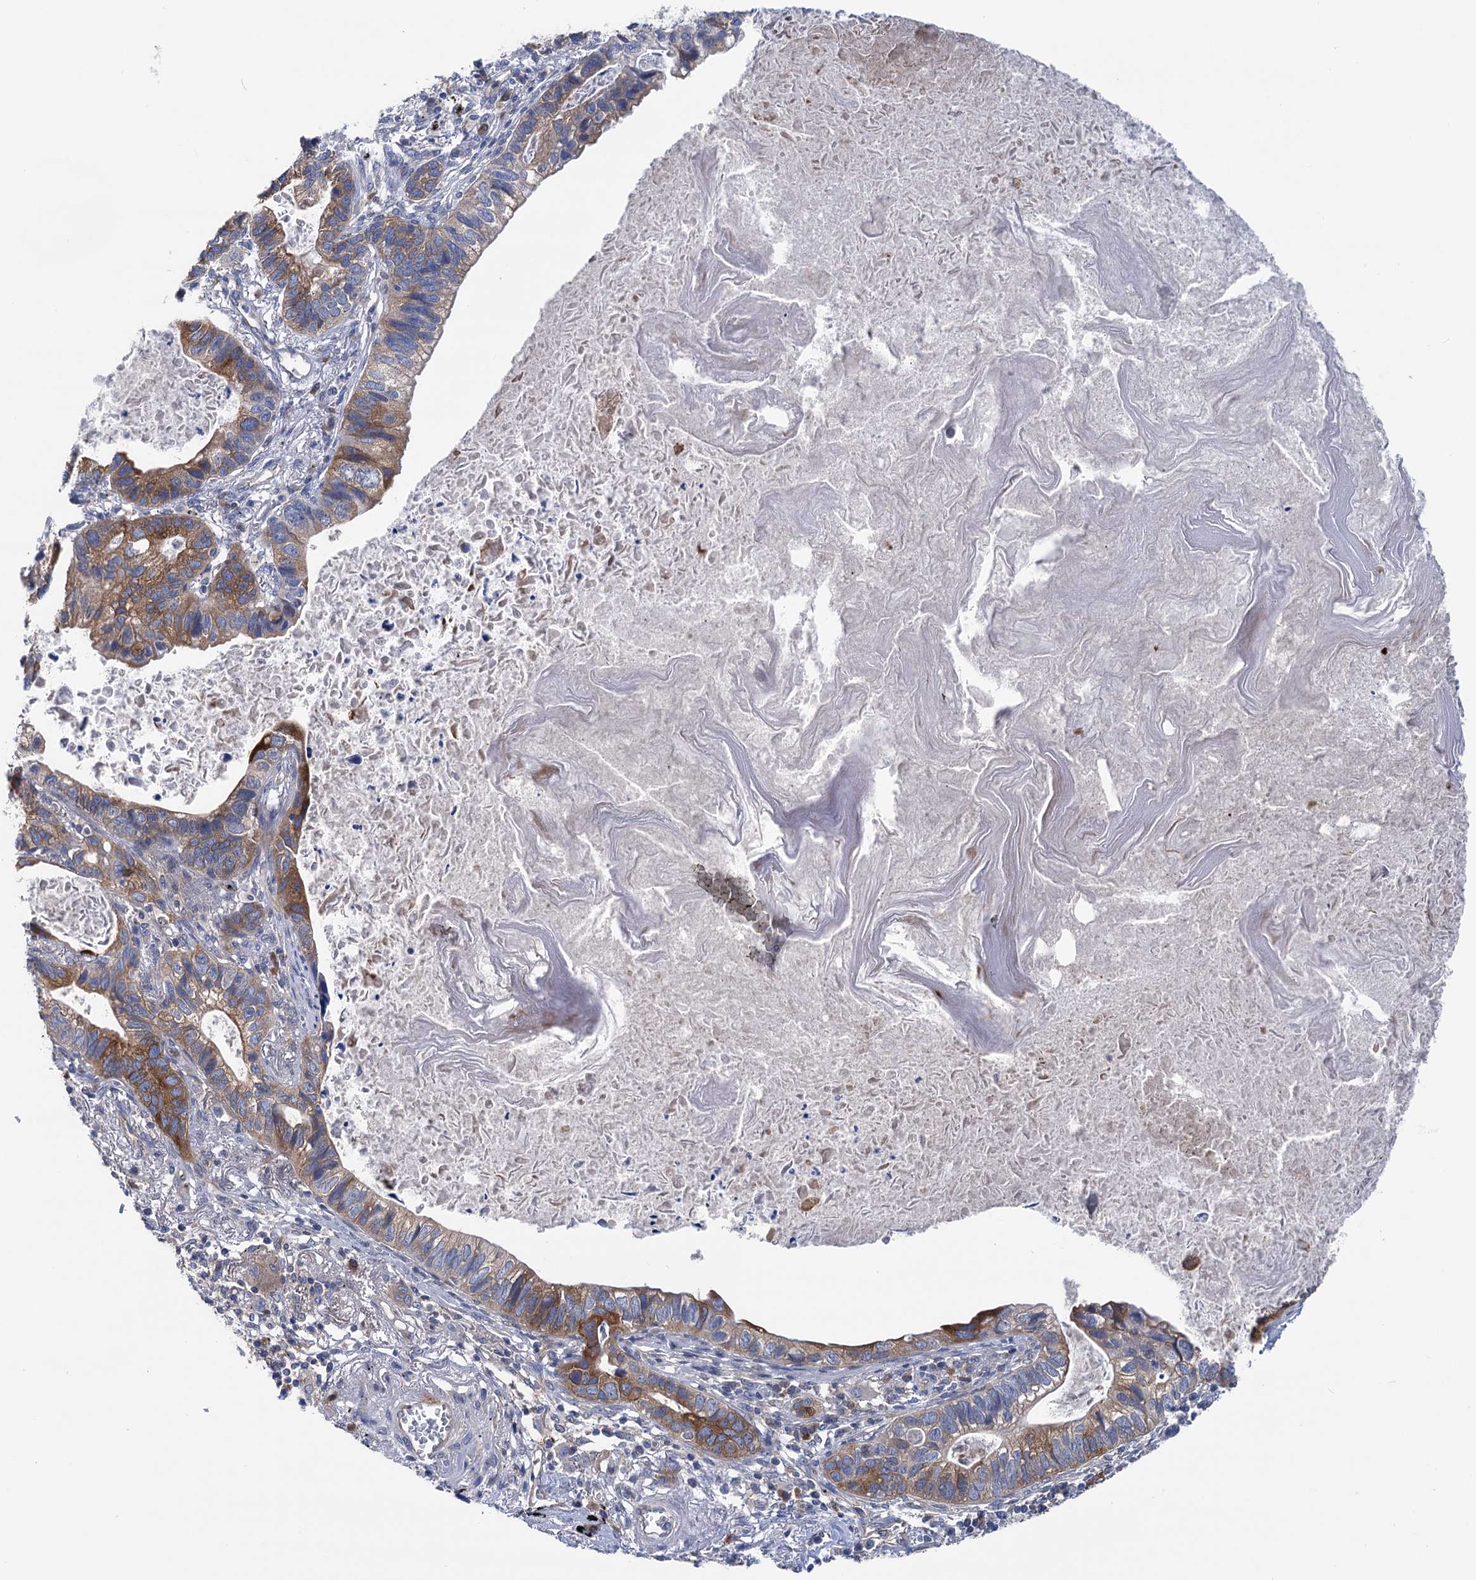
{"staining": {"intensity": "strong", "quantity": "25%-75%", "location": "cytoplasmic/membranous"}, "tissue": "lung cancer", "cell_type": "Tumor cells", "image_type": "cancer", "snomed": [{"axis": "morphology", "description": "Adenocarcinoma, NOS"}, {"axis": "topography", "description": "Lung"}], "caption": "A high amount of strong cytoplasmic/membranous staining is appreciated in about 25%-75% of tumor cells in lung adenocarcinoma tissue. (IHC, brightfield microscopy, high magnification).", "gene": "ZNRD2", "patient": {"sex": "male", "age": 67}}